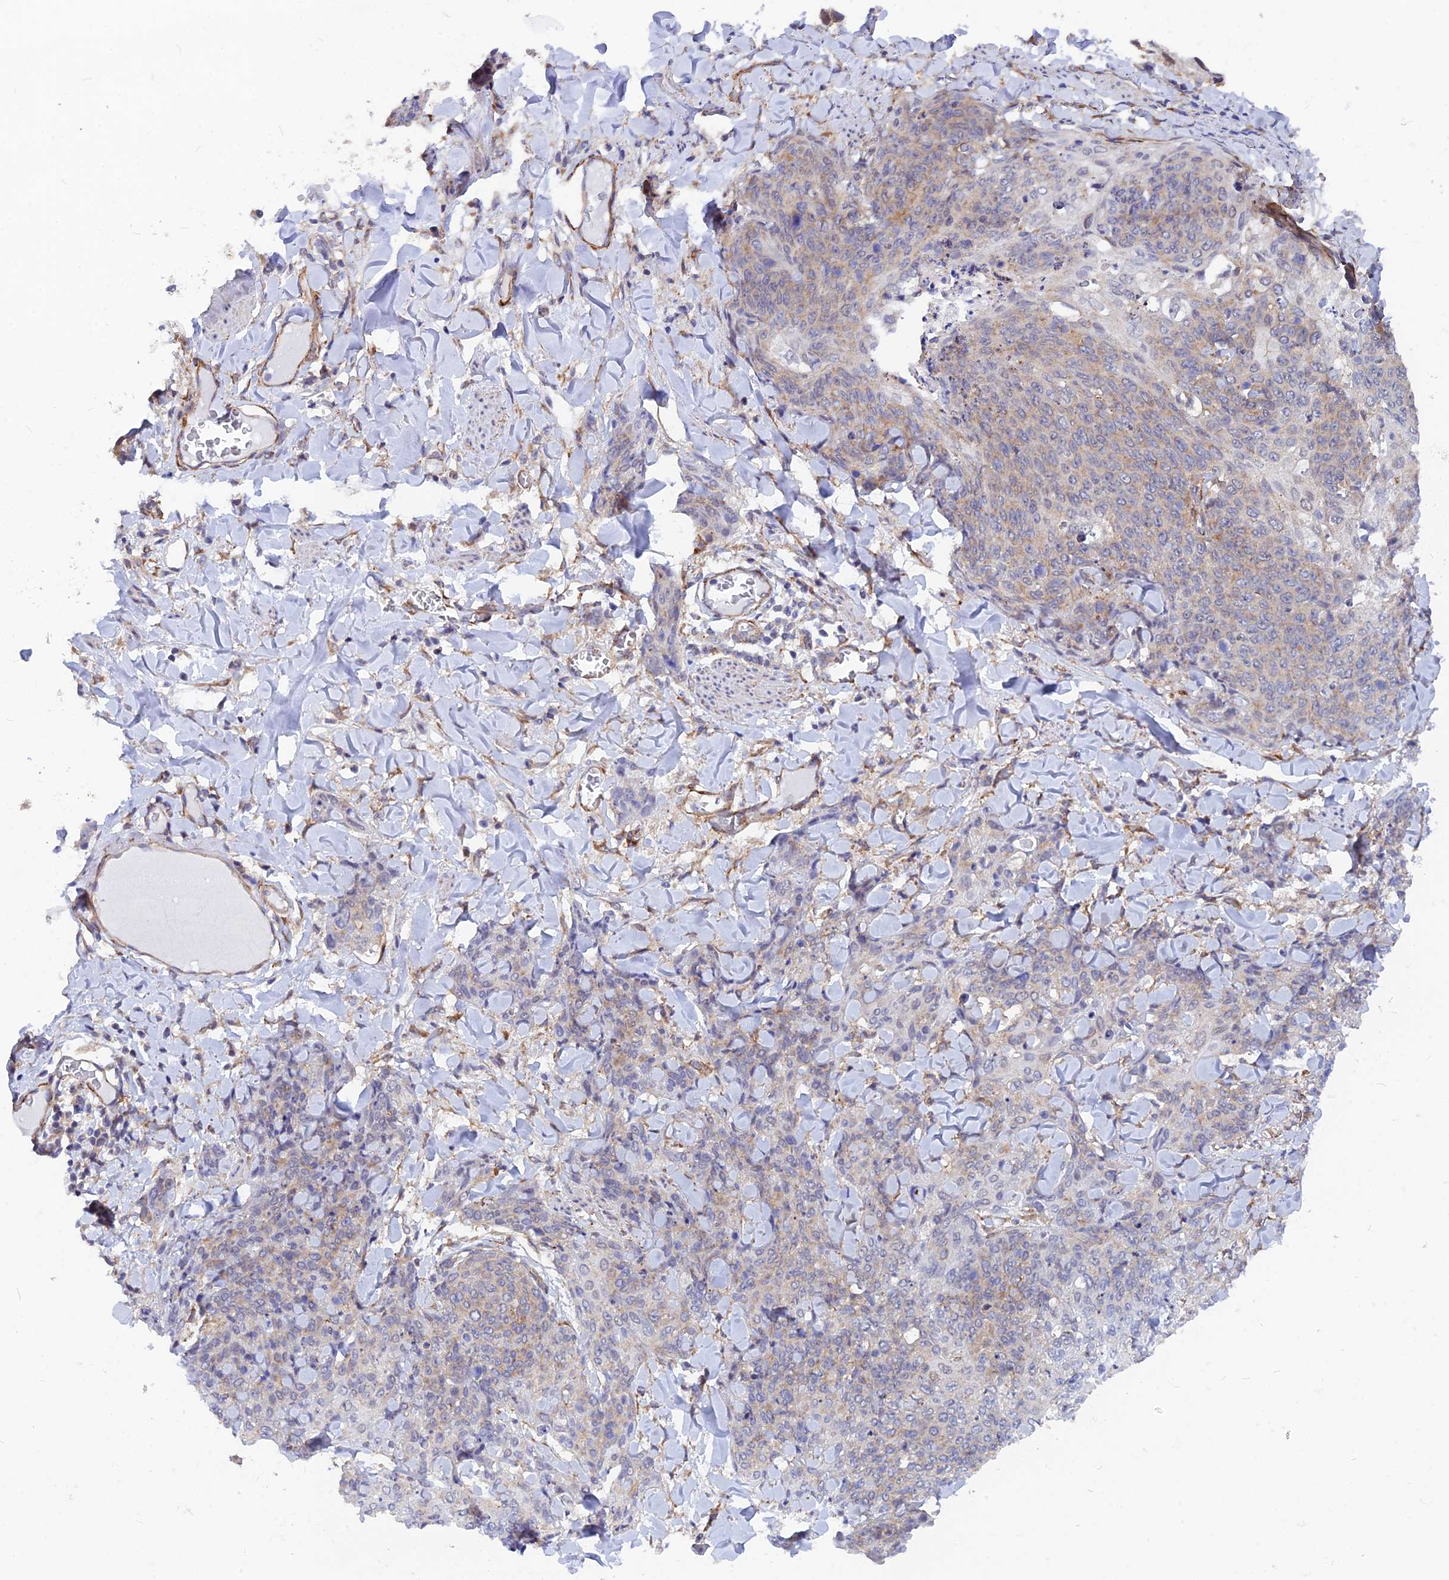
{"staining": {"intensity": "weak", "quantity": "<25%", "location": "cytoplasmic/membranous"}, "tissue": "skin cancer", "cell_type": "Tumor cells", "image_type": "cancer", "snomed": [{"axis": "morphology", "description": "Squamous cell carcinoma, NOS"}, {"axis": "topography", "description": "Skin"}, {"axis": "topography", "description": "Vulva"}], "caption": "The micrograph reveals no staining of tumor cells in skin squamous cell carcinoma. The staining was performed using DAB (3,3'-diaminobenzidine) to visualize the protein expression in brown, while the nuclei were stained in blue with hematoxylin (Magnification: 20x).", "gene": "VSTM2L", "patient": {"sex": "female", "age": 85}}